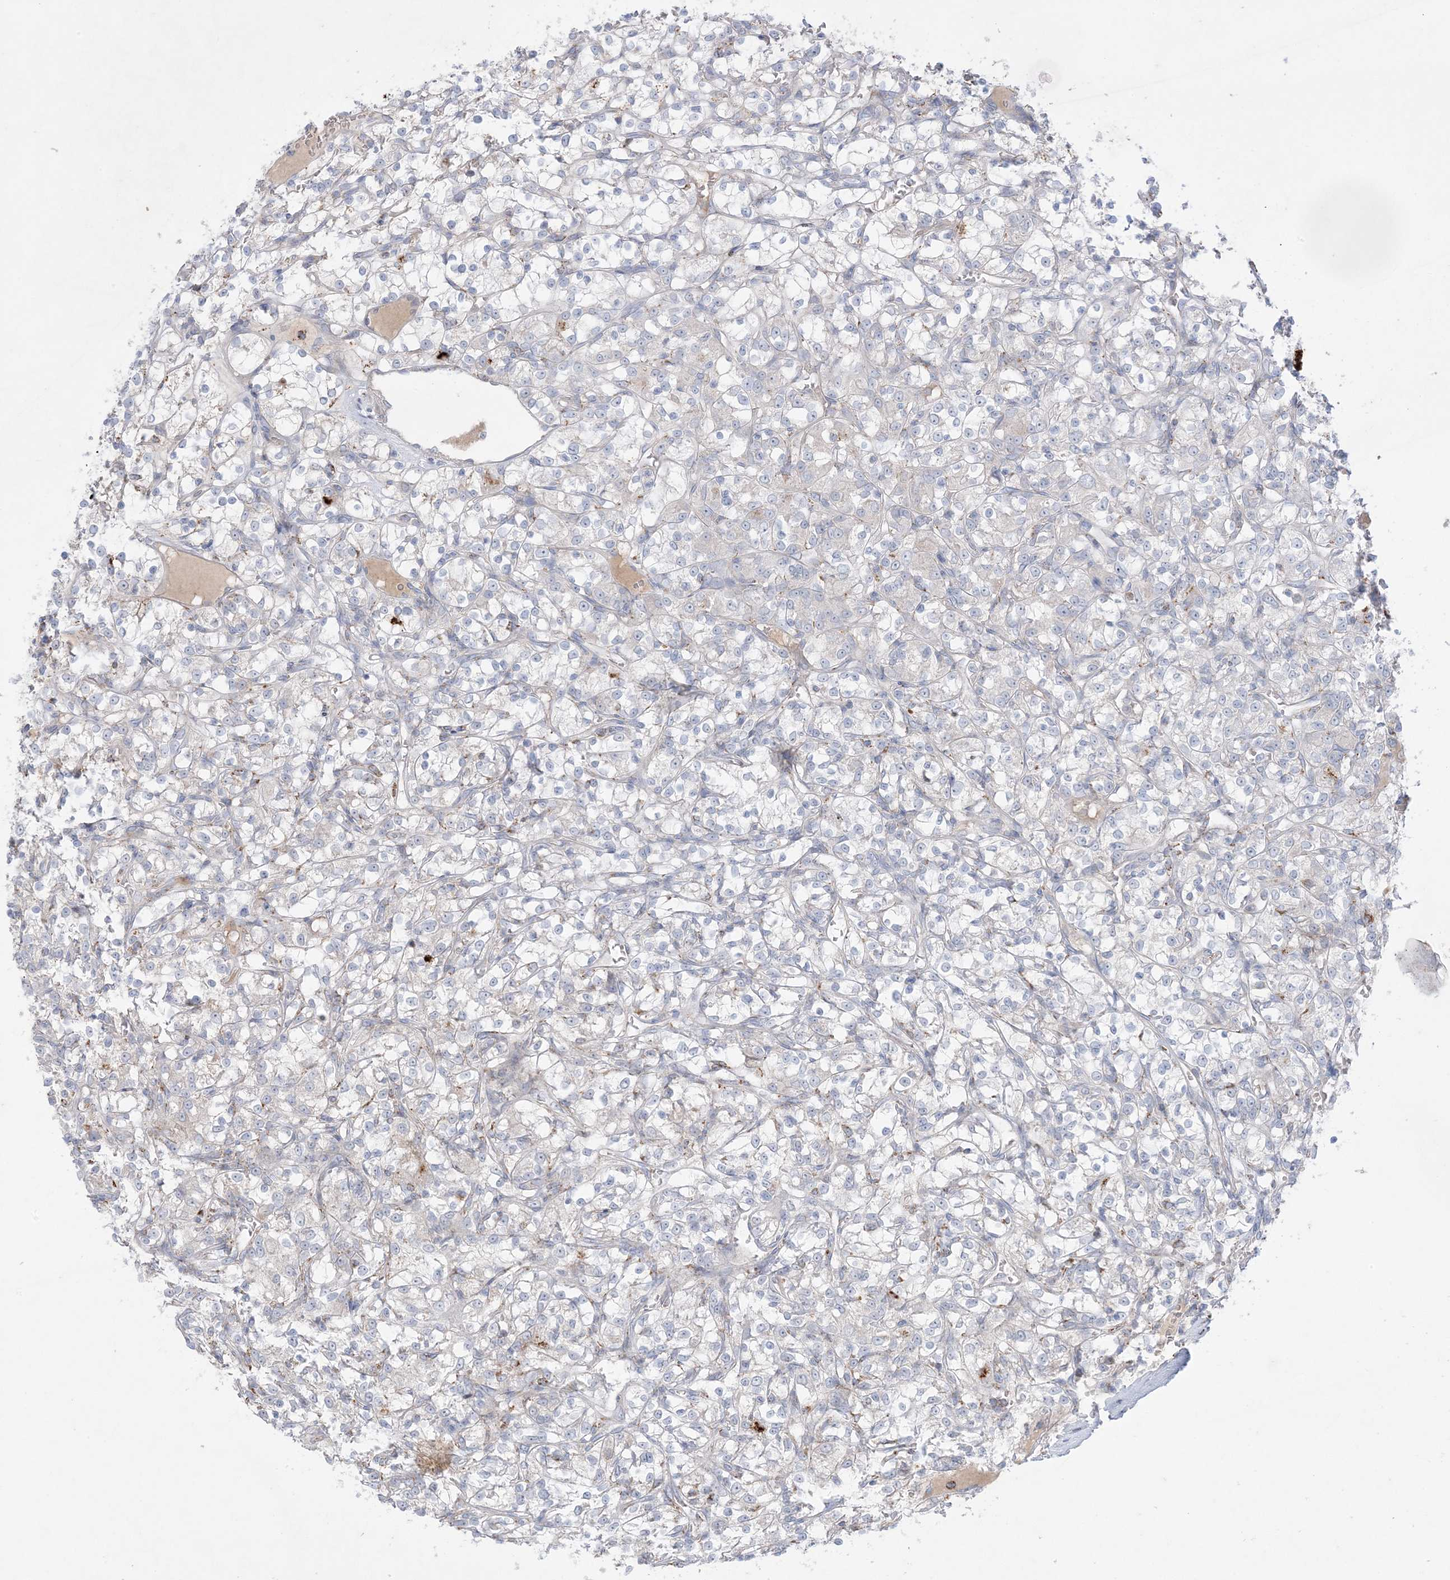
{"staining": {"intensity": "negative", "quantity": "none", "location": "none"}, "tissue": "renal cancer", "cell_type": "Tumor cells", "image_type": "cancer", "snomed": [{"axis": "morphology", "description": "Adenocarcinoma, NOS"}, {"axis": "topography", "description": "Kidney"}], "caption": "Human renal cancer stained for a protein using immunohistochemistry shows no positivity in tumor cells.", "gene": "KCTD6", "patient": {"sex": "female", "age": 69}}